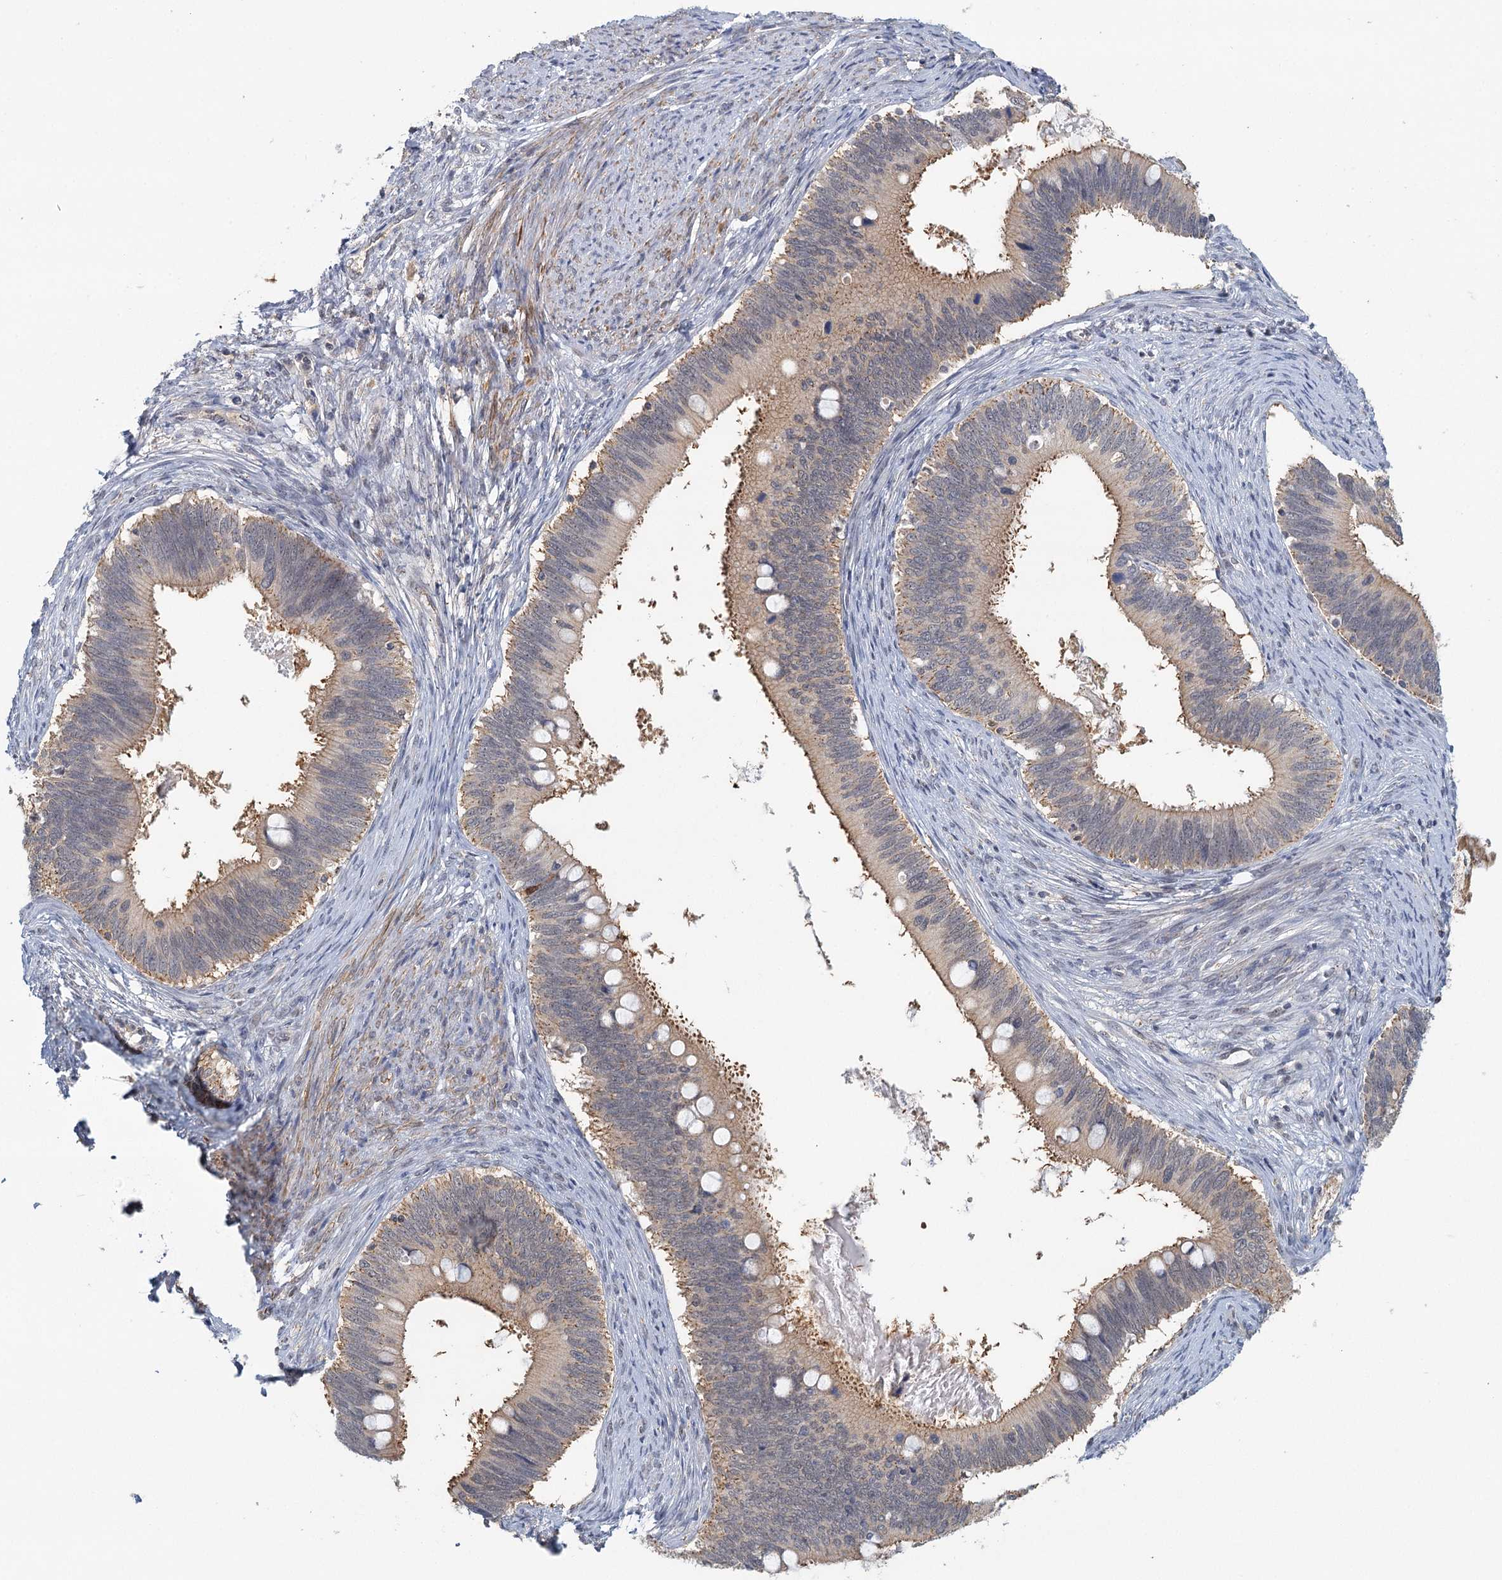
{"staining": {"intensity": "weak", "quantity": "25%-75%", "location": "cytoplasmic/membranous"}, "tissue": "cervical cancer", "cell_type": "Tumor cells", "image_type": "cancer", "snomed": [{"axis": "morphology", "description": "Adenocarcinoma, NOS"}, {"axis": "topography", "description": "Cervix"}], "caption": "A low amount of weak cytoplasmic/membranous staining is seen in approximately 25%-75% of tumor cells in cervical cancer (adenocarcinoma) tissue. (IHC, brightfield microscopy, high magnification).", "gene": "GPATCH11", "patient": {"sex": "female", "age": 42}}